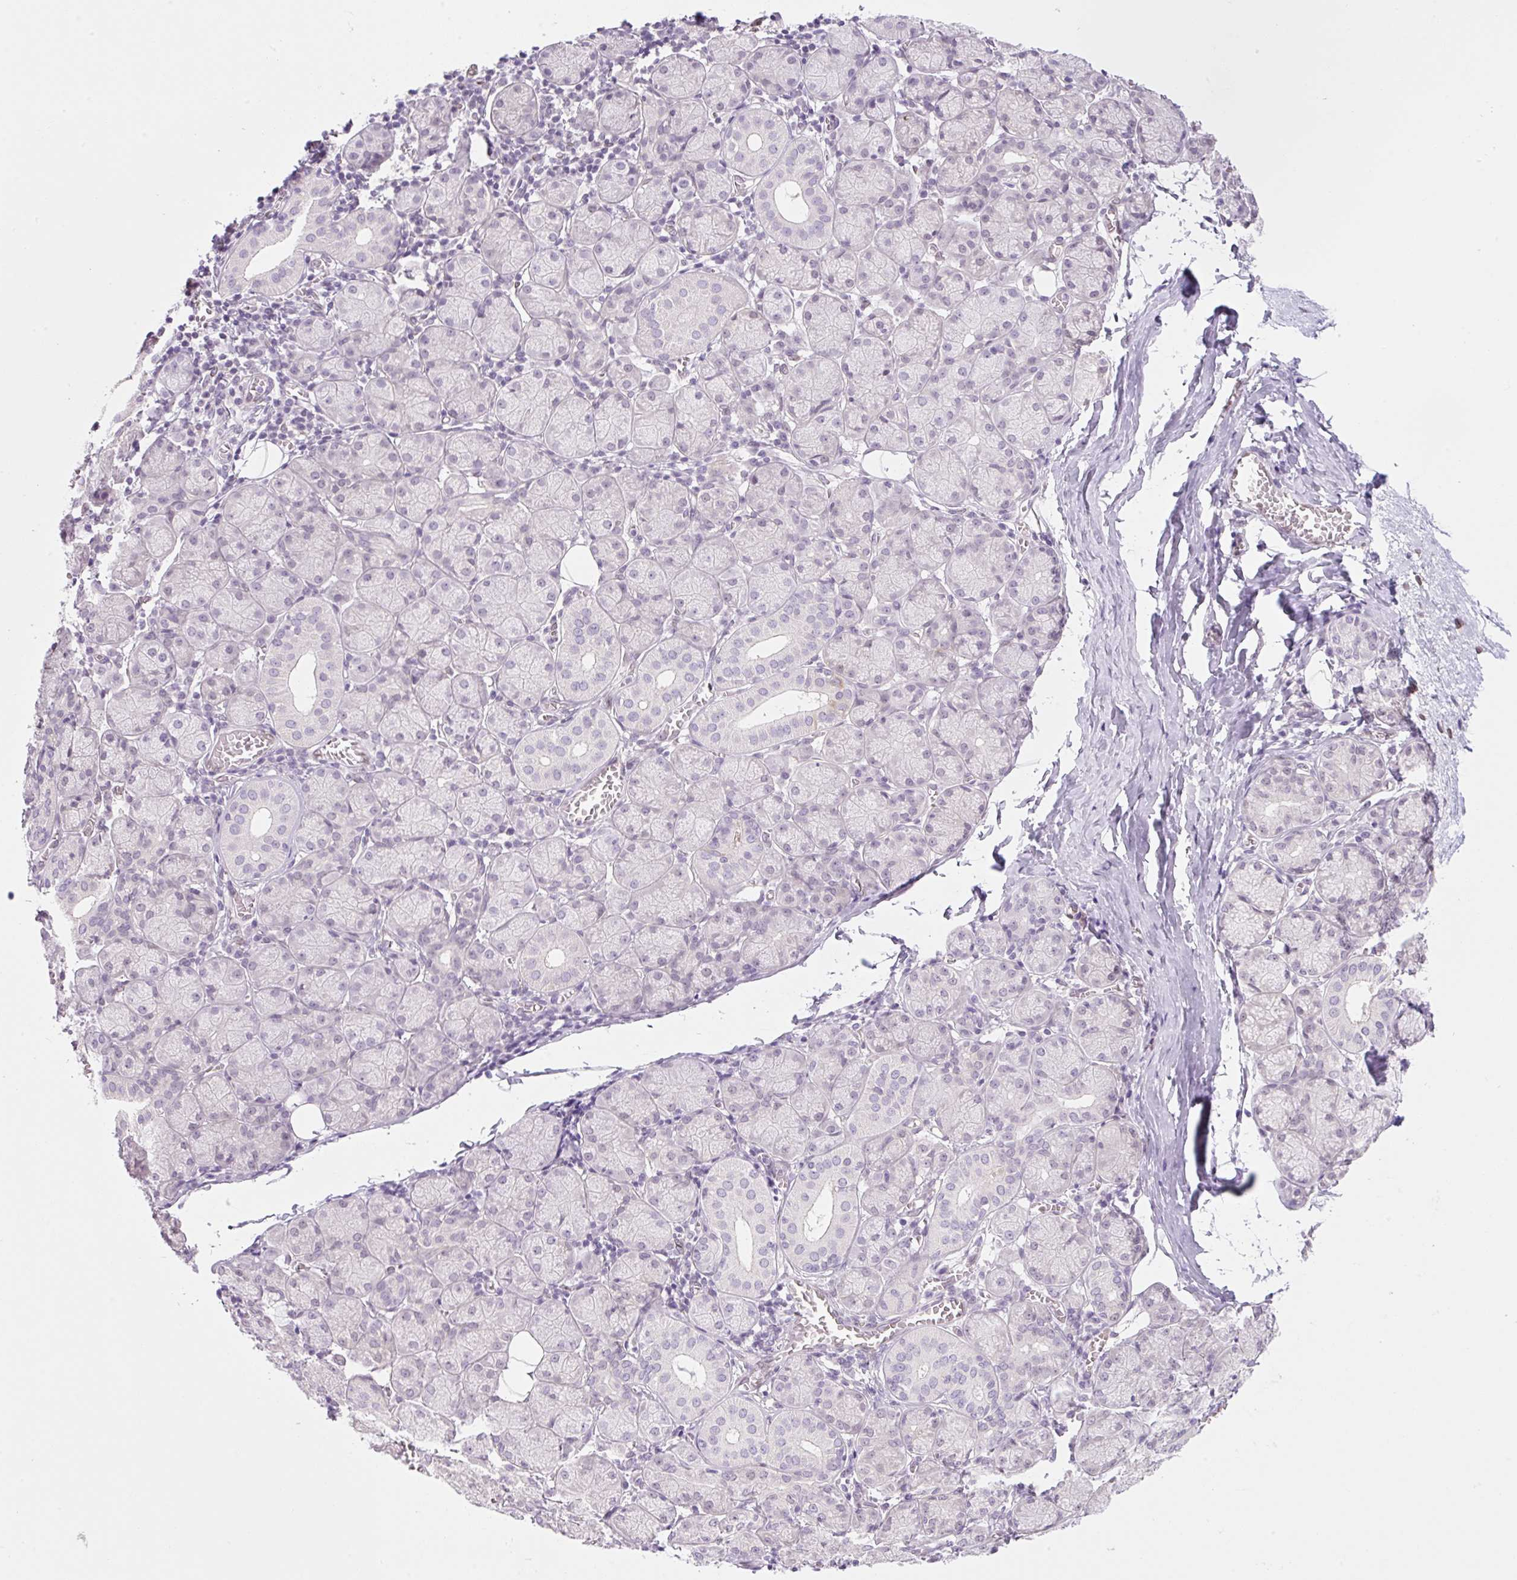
{"staining": {"intensity": "negative", "quantity": "none", "location": "none"}, "tissue": "salivary gland", "cell_type": "Glandular cells", "image_type": "normal", "snomed": [{"axis": "morphology", "description": "Normal tissue, NOS"}, {"axis": "topography", "description": "Salivary gland"}], "caption": "A high-resolution image shows immunohistochemistry (IHC) staining of normal salivary gland, which shows no significant expression in glandular cells.", "gene": "SYNE3", "patient": {"sex": "female", "age": 24}}